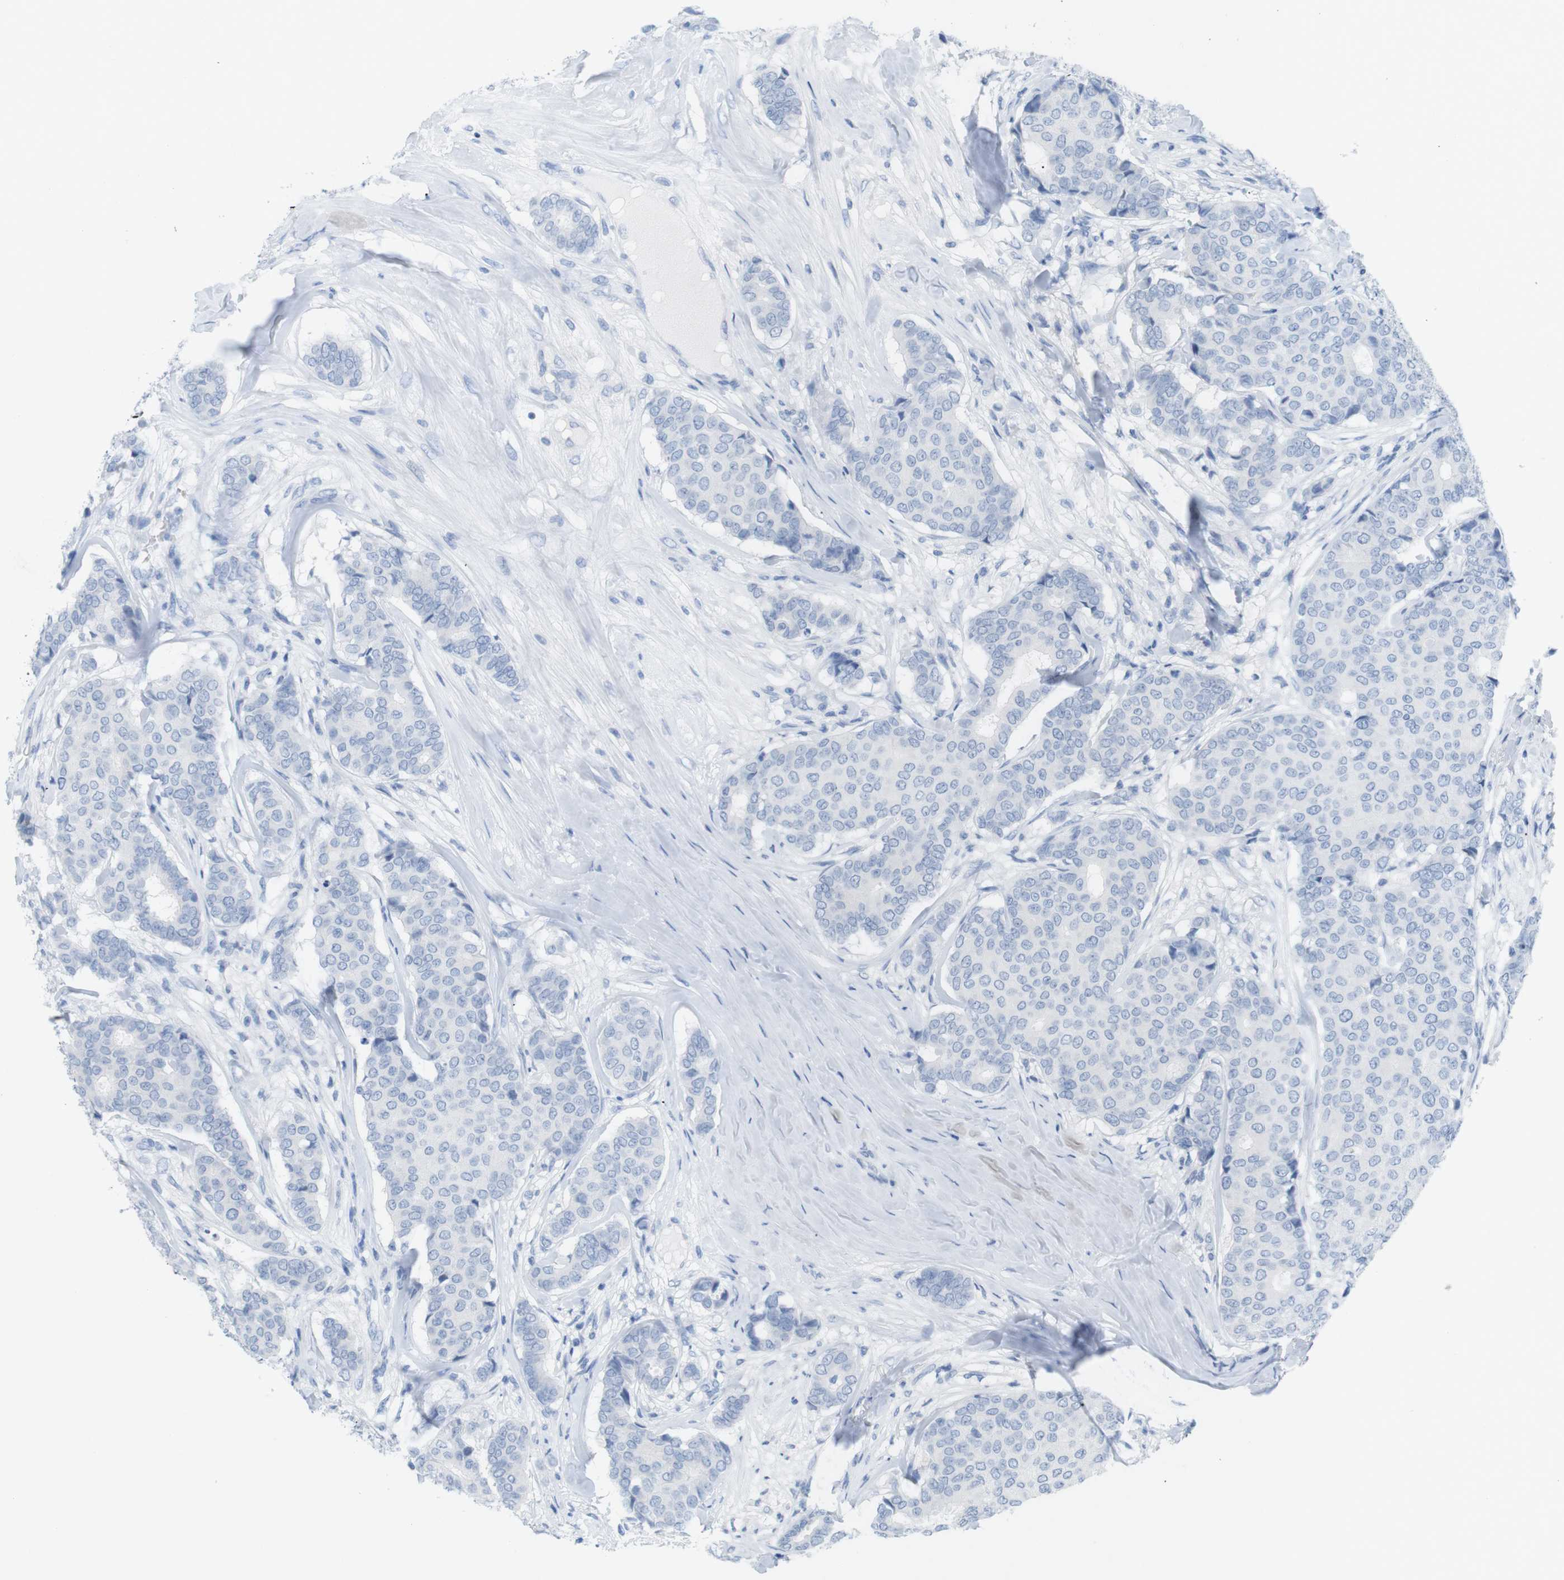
{"staining": {"intensity": "negative", "quantity": "none", "location": "none"}, "tissue": "breast cancer", "cell_type": "Tumor cells", "image_type": "cancer", "snomed": [{"axis": "morphology", "description": "Duct carcinoma"}, {"axis": "topography", "description": "Breast"}], "caption": "Immunohistochemistry (IHC) image of breast cancer (infiltrating ductal carcinoma) stained for a protein (brown), which displays no positivity in tumor cells.", "gene": "HBG2", "patient": {"sex": "female", "age": 75}}